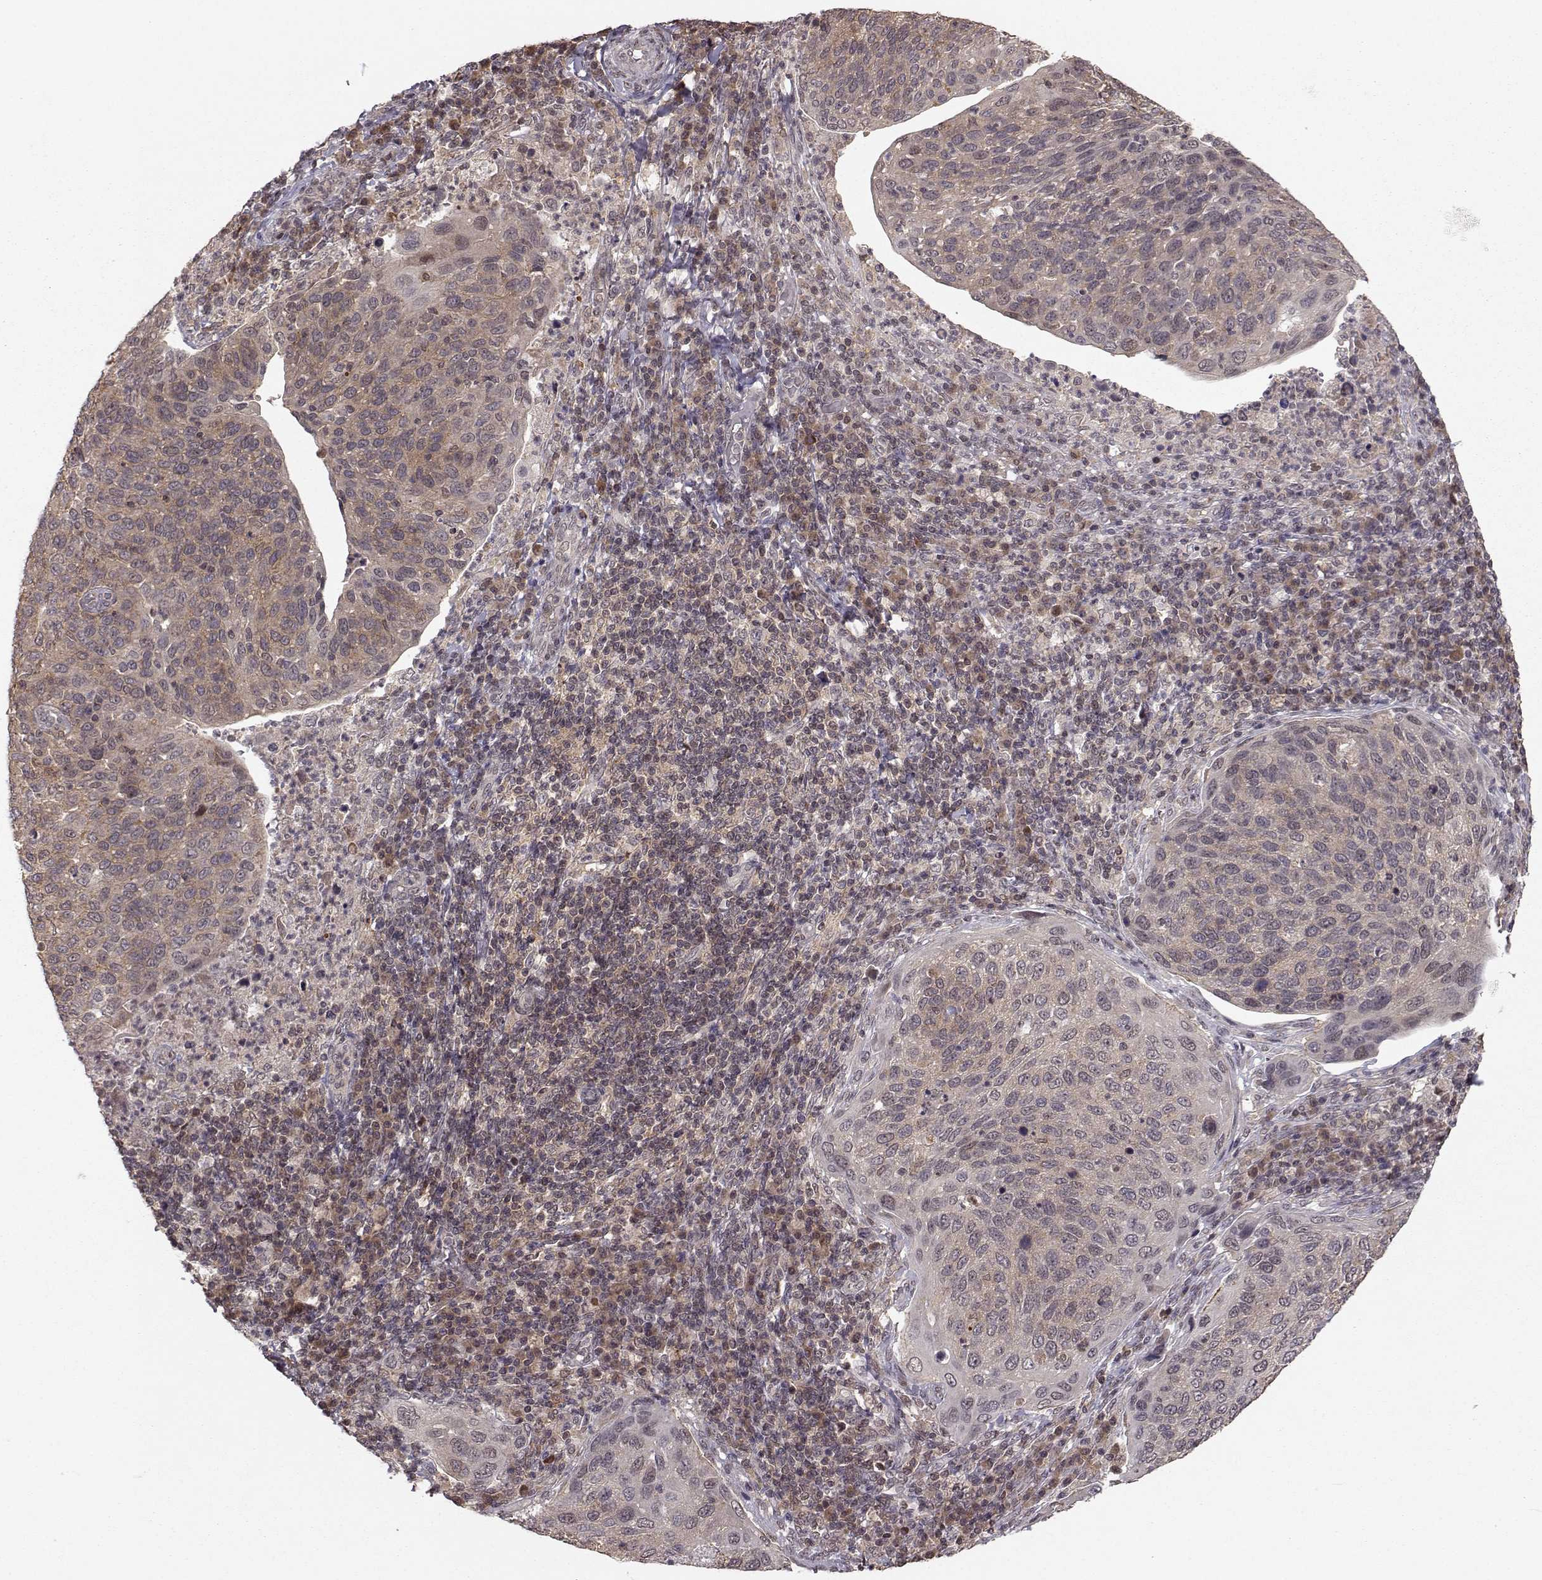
{"staining": {"intensity": "weak", "quantity": "25%-75%", "location": "cytoplasmic/membranous"}, "tissue": "cervical cancer", "cell_type": "Tumor cells", "image_type": "cancer", "snomed": [{"axis": "morphology", "description": "Squamous cell carcinoma, NOS"}, {"axis": "topography", "description": "Cervix"}], "caption": "This is an image of immunohistochemistry (IHC) staining of cervical squamous cell carcinoma, which shows weak expression in the cytoplasmic/membranous of tumor cells.", "gene": "PLEKHG3", "patient": {"sex": "female", "age": 54}}